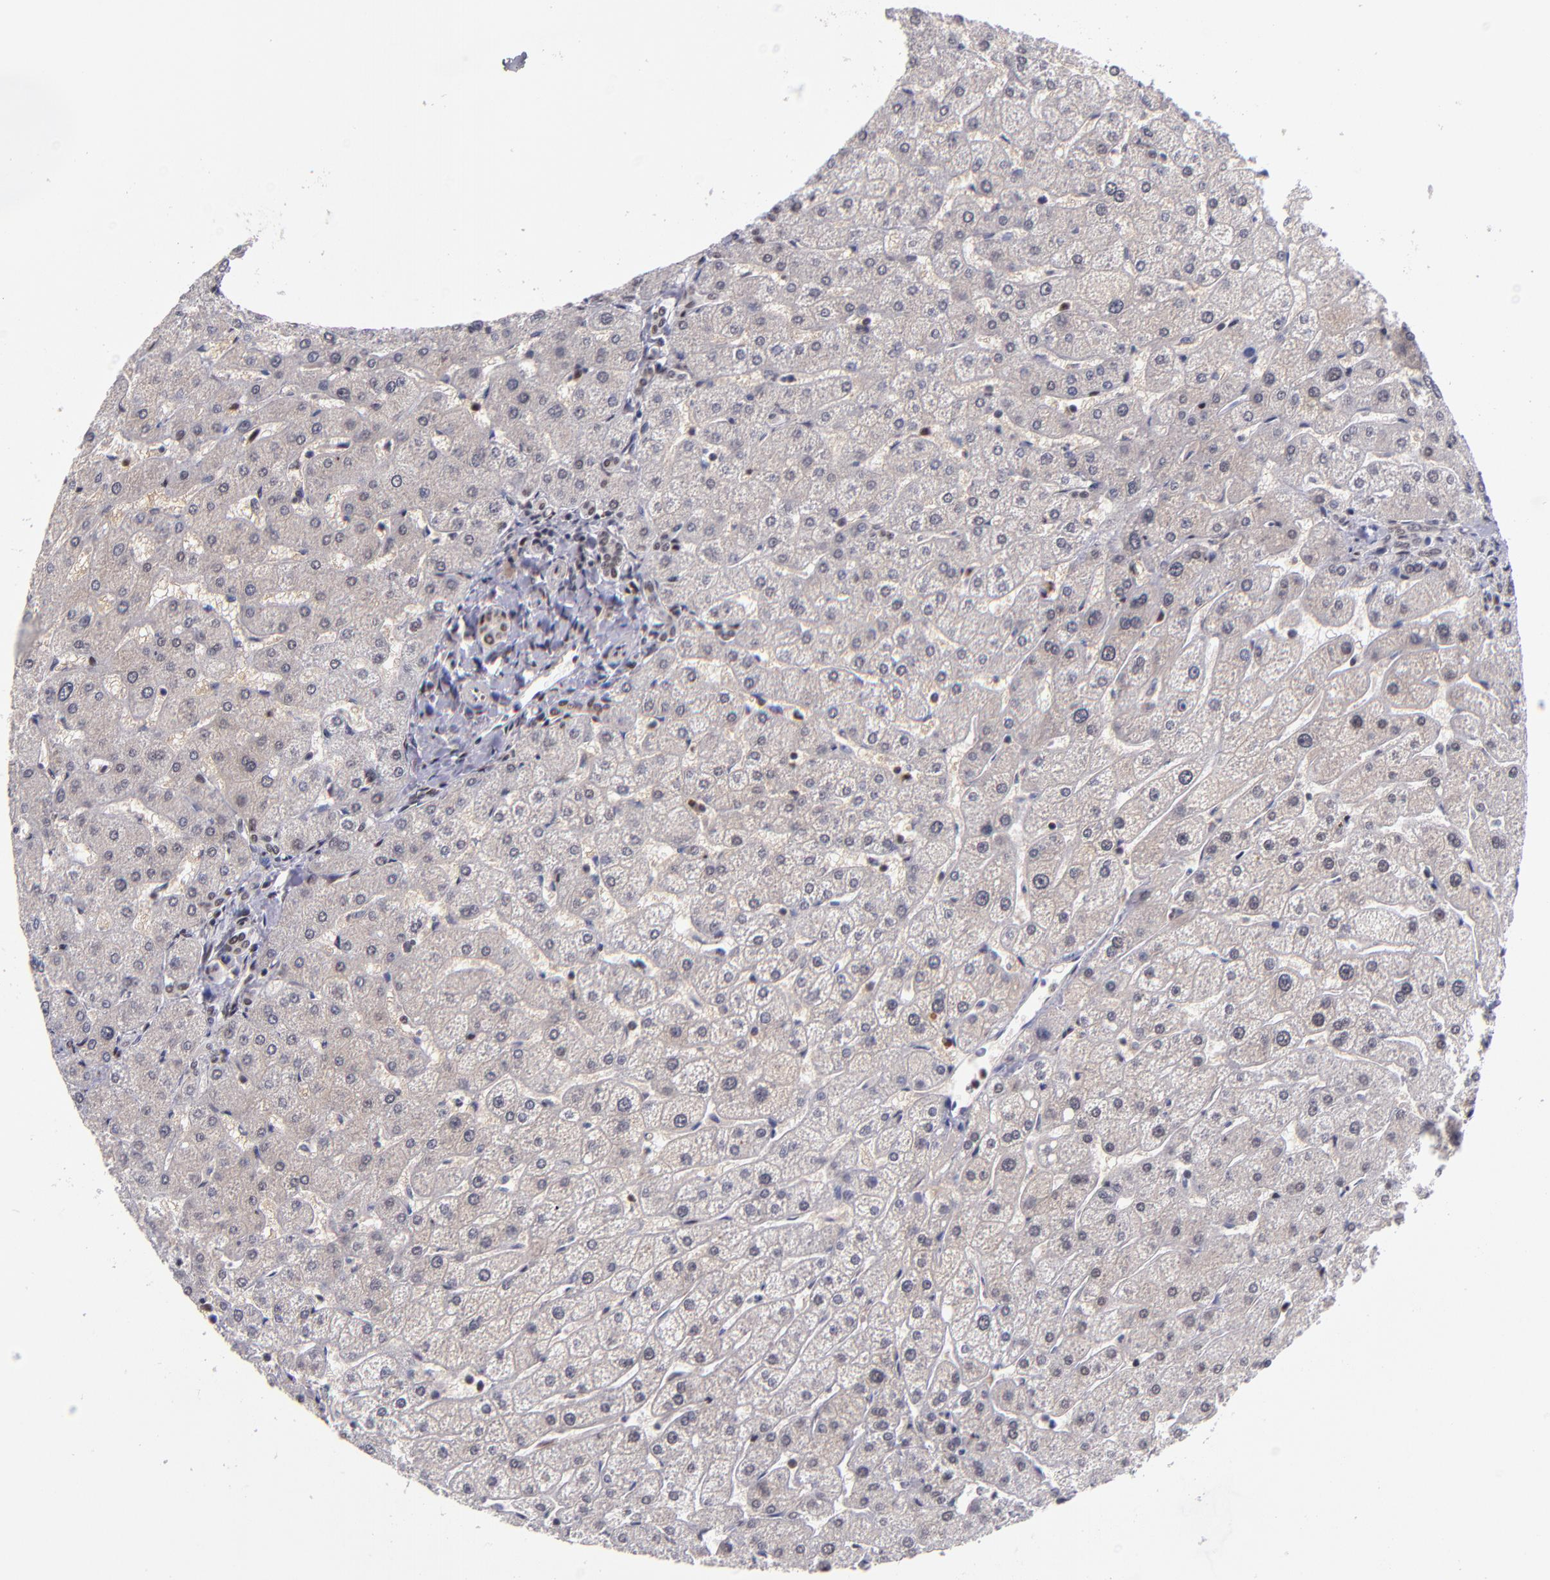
{"staining": {"intensity": "moderate", "quantity": "25%-75%", "location": "nuclear"}, "tissue": "liver", "cell_type": "Cholangiocytes", "image_type": "normal", "snomed": [{"axis": "morphology", "description": "Normal tissue, NOS"}, {"axis": "topography", "description": "Liver"}], "caption": "An image showing moderate nuclear expression in about 25%-75% of cholangiocytes in unremarkable liver, as visualized by brown immunohistochemical staining.", "gene": "EP300", "patient": {"sex": "male", "age": 67}}